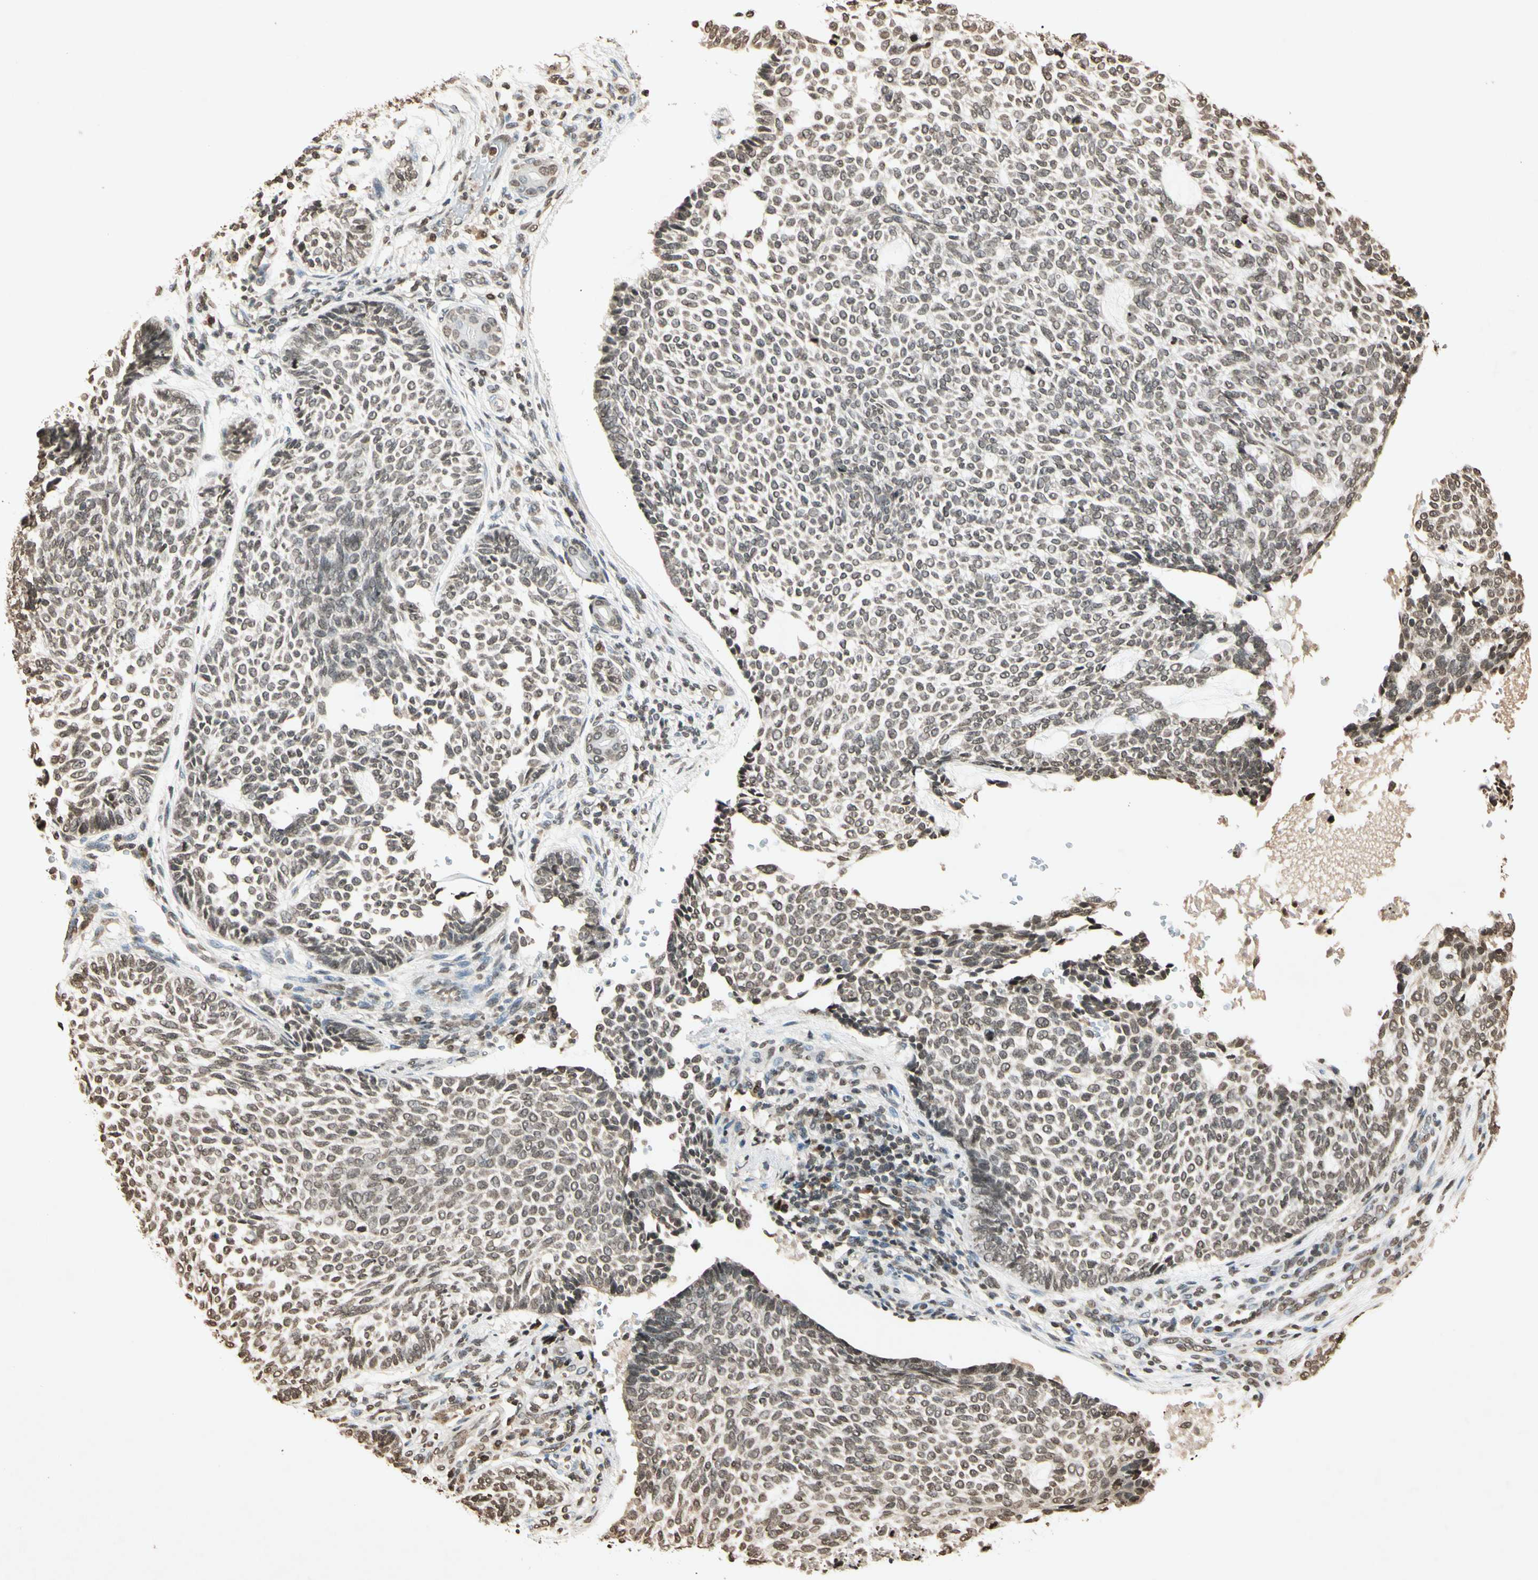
{"staining": {"intensity": "weak", "quantity": "25%-75%", "location": "none"}, "tissue": "skin cancer", "cell_type": "Tumor cells", "image_type": "cancer", "snomed": [{"axis": "morphology", "description": "Basal cell carcinoma"}, {"axis": "topography", "description": "Skin"}], "caption": "Human skin cancer (basal cell carcinoma) stained with a protein marker shows weak staining in tumor cells.", "gene": "TOP1", "patient": {"sex": "male", "age": 87}}